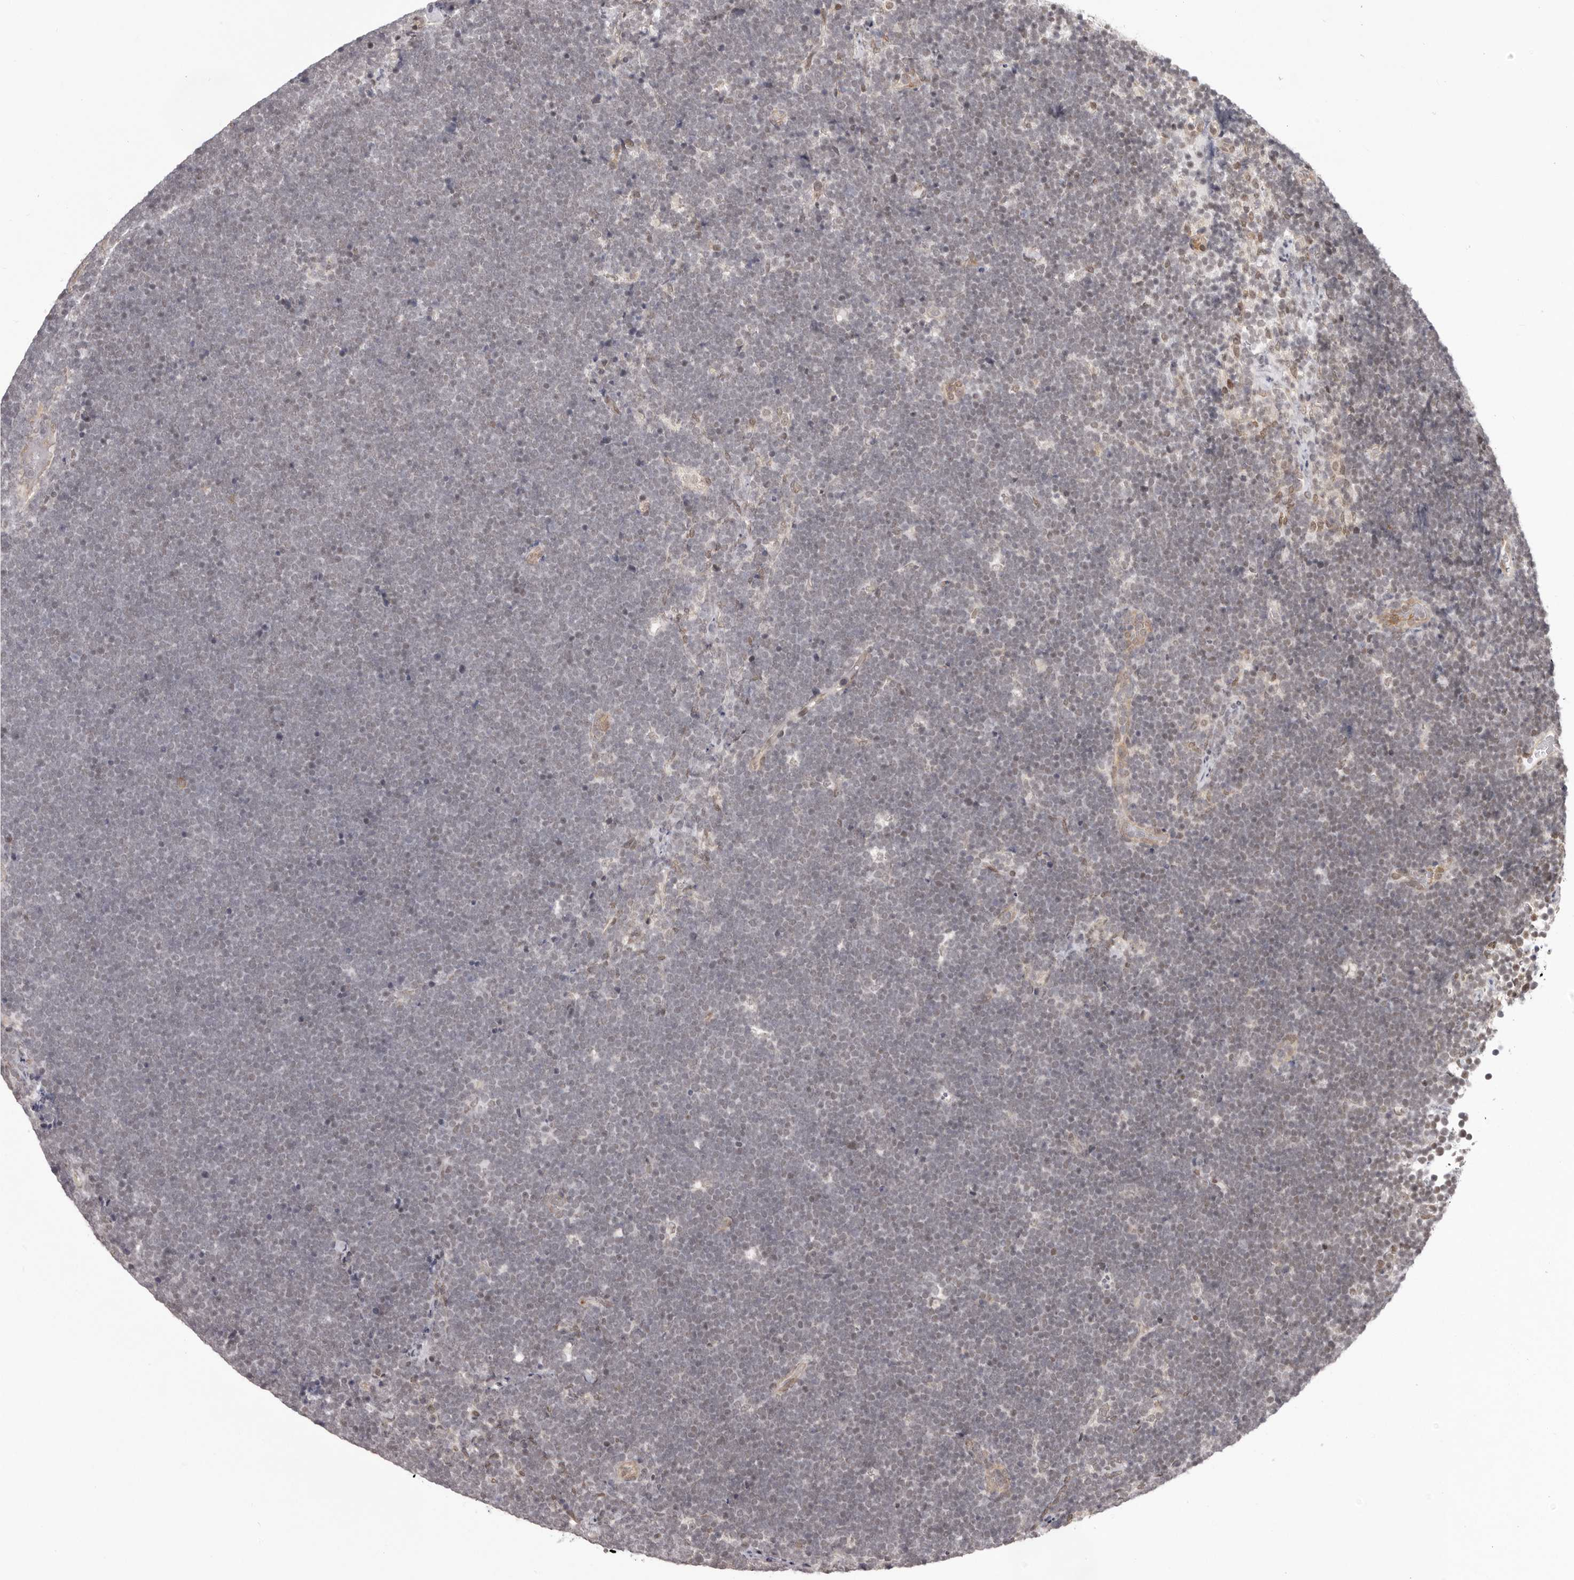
{"staining": {"intensity": "negative", "quantity": "none", "location": "none"}, "tissue": "lymphoma", "cell_type": "Tumor cells", "image_type": "cancer", "snomed": [{"axis": "morphology", "description": "Malignant lymphoma, non-Hodgkin's type, High grade"}, {"axis": "topography", "description": "Lymph node"}], "caption": "An immunohistochemistry image of malignant lymphoma, non-Hodgkin's type (high-grade) is shown. There is no staining in tumor cells of malignant lymphoma, non-Hodgkin's type (high-grade). (DAB (3,3'-diaminobenzidine) immunohistochemistry, high magnification).", "gene": "RNF2", "patient": {"sex": "male", "age": 13}}